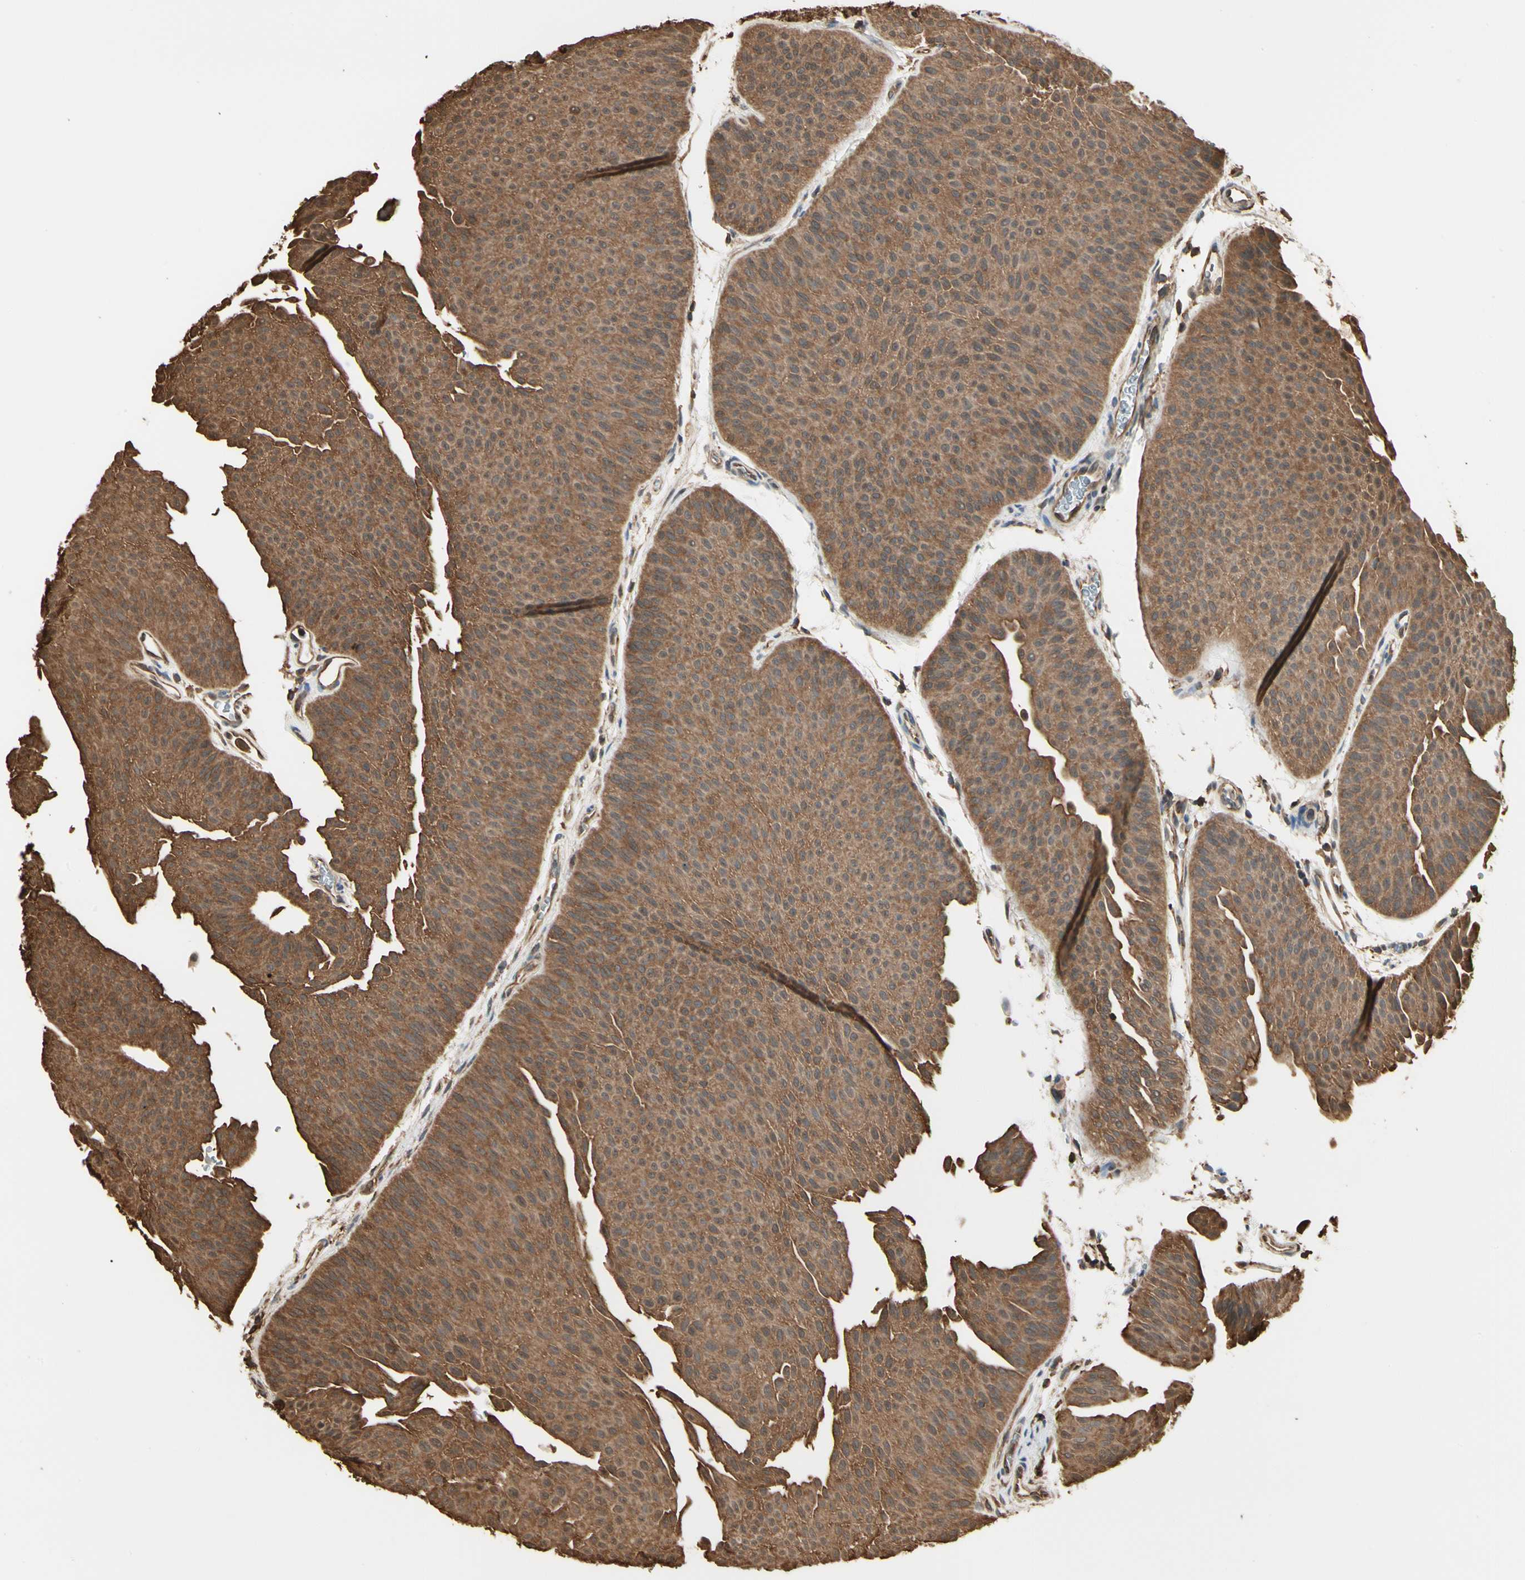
{"staining": {"intensity": "moderate", "quantity": ">75%", "location": "cytoplasmic/membranous"}, "tissue": "urothelial cancer", "cell_type": "Tumor cells", "image_type": "cancer", "snomed": [{"axis": "morphology", "description": "Urothelial carcinoma, Low grade"}, {"axis": "topography", "description": "Urinary bladder"}], "caption": "Low-grade urothelial carcinoma stained for a protein (brown) shows moderate cytoplasmic/membranous positive staining in about >75% of tumor cells.", "gene": "YWHAE", "patient": {"sex": "female", "age": 60}}